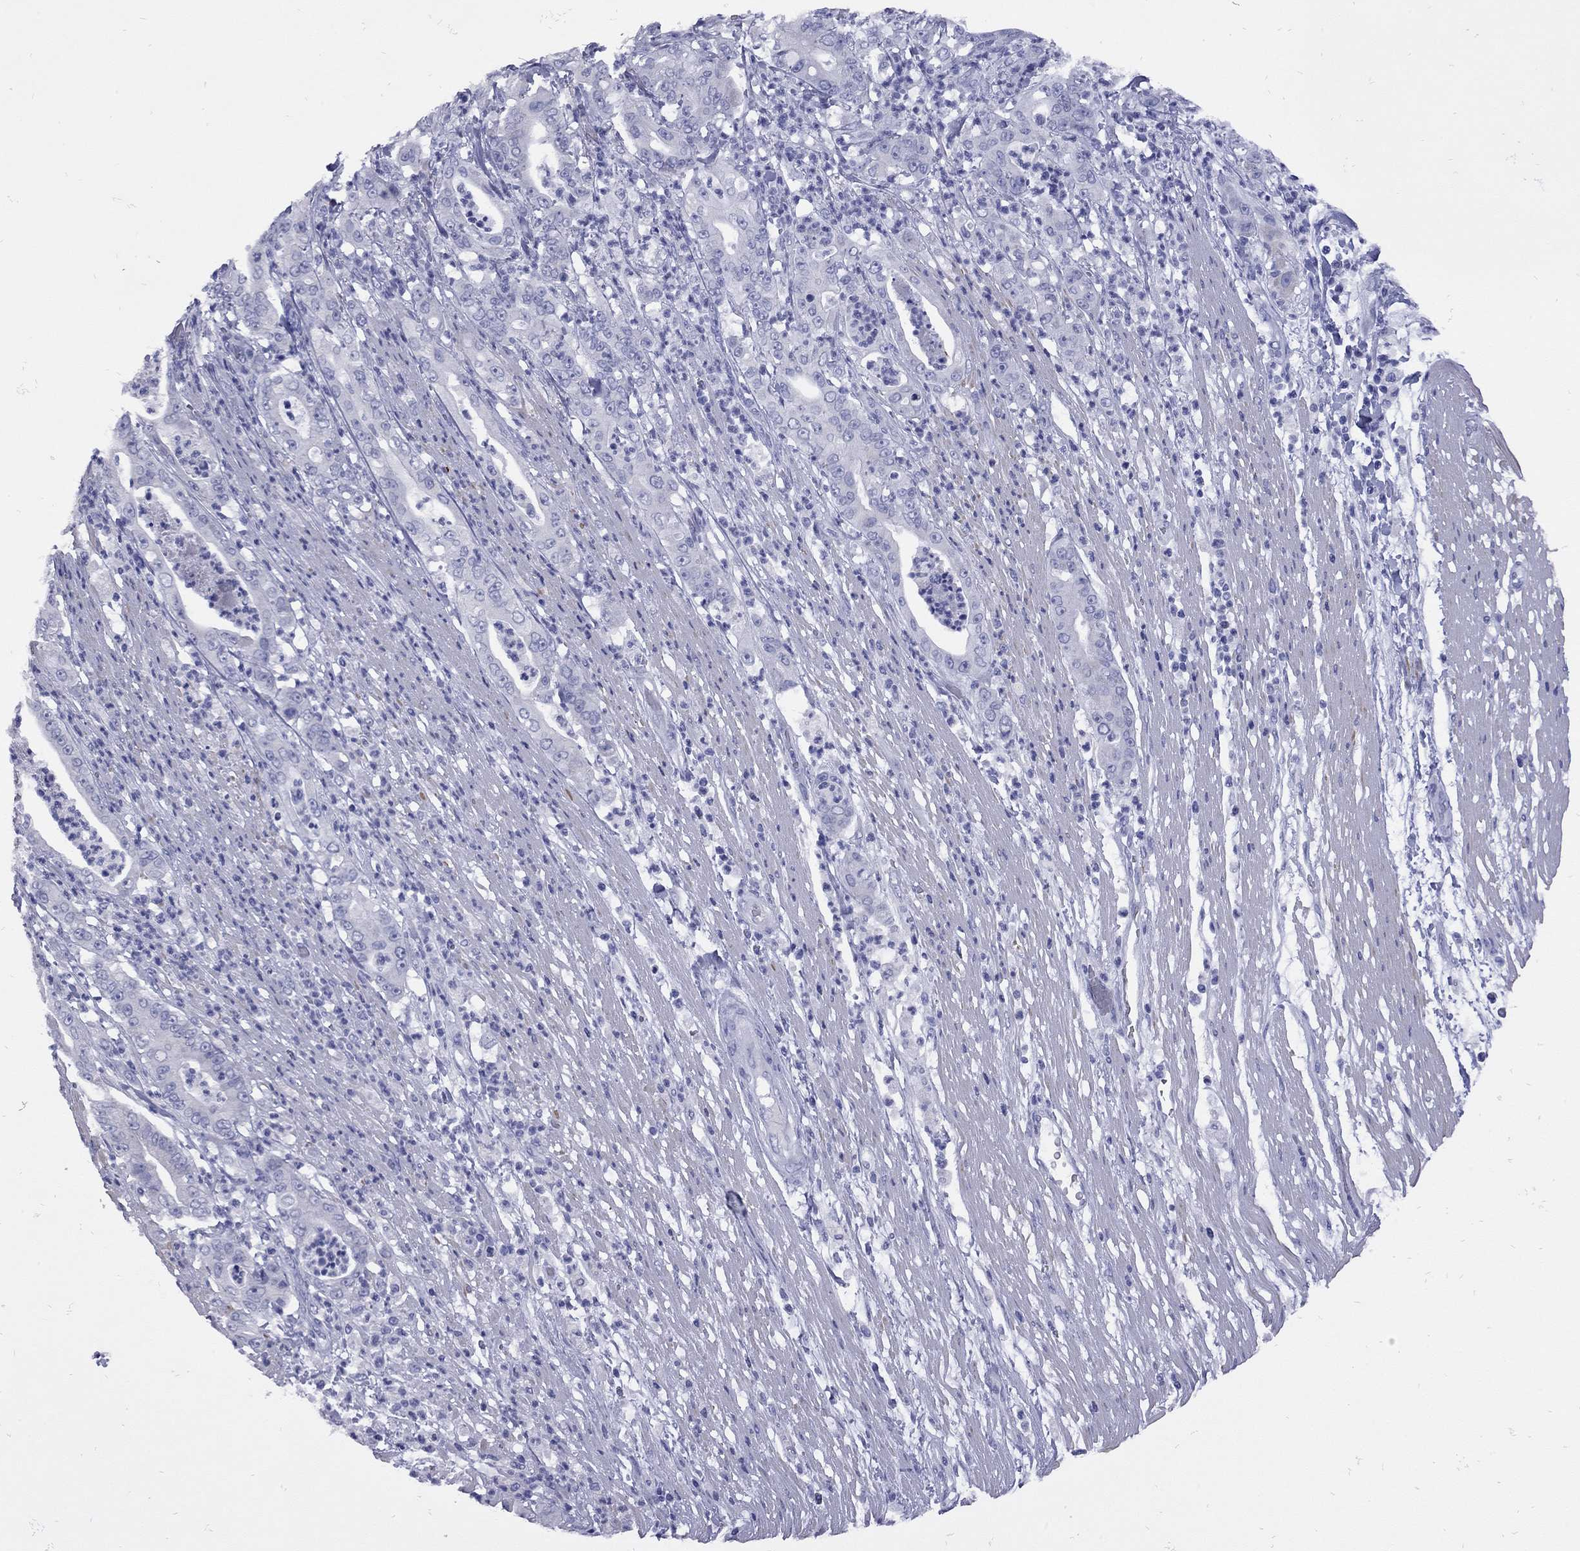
{"staining": {"intensity": "negative", "quantity": "none", "location": "none"}, "tissue": "pancreatic cancer", "cell_type": "Tumor cells", "image_type": "cancer", "snomed": [{"axis": "morphology", "description": "Adenocarcinoma, NOS"}, {"axis": "topography", "description": "Pancreas"}], "caption": "Immunohistochemistry (IHC) of human pancreatic cancer (adenocarcinoma) demonstrates no expression in tumor cells. (Stains: DAB immunohistochemistry with hematoxylin counter stain, Microscopy: brightfield microscopy at high magnification).", "gene": "EPPIN", "patient": {"sex": "male", "age": 71}}